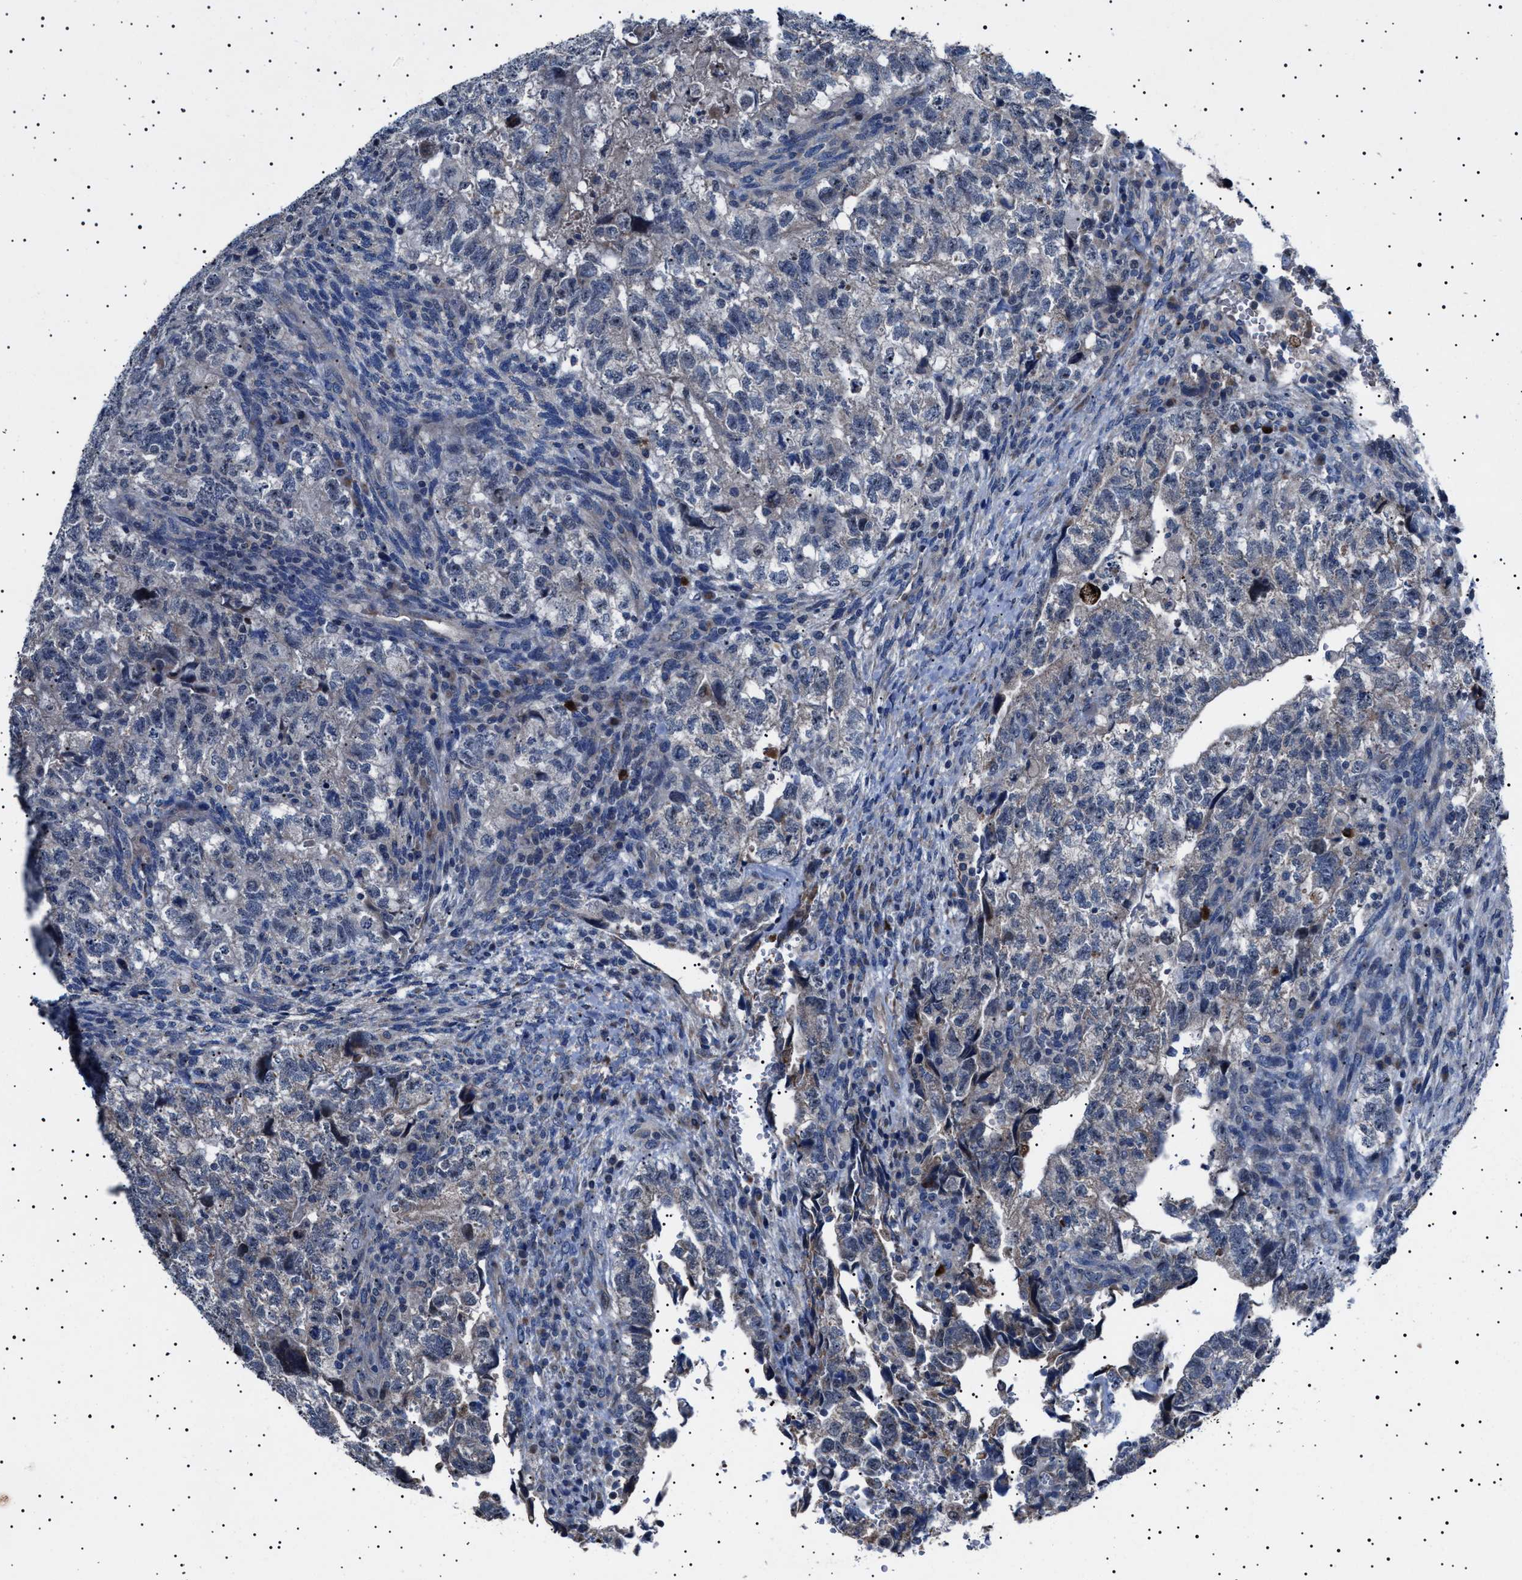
{"staining": {"intensity": "negative", "quantity": "none", "location": "none"}, "tissue": "testis cancer", "cell_type": "Tumor cells", "image_type": "cancer", "snomed": [{"axis": "morphology", "description": "Carcinoma, Embryonal, NOS"}, {"axis": "topography", "description": "Testis"}], "caption": "An immunohistochemistry (IHC) image of testis cancer is shown. There is no staining in tumor cells of testis cancer.", "gene": "PTRH1", "patient": {"sex": "male", "age": 36}}